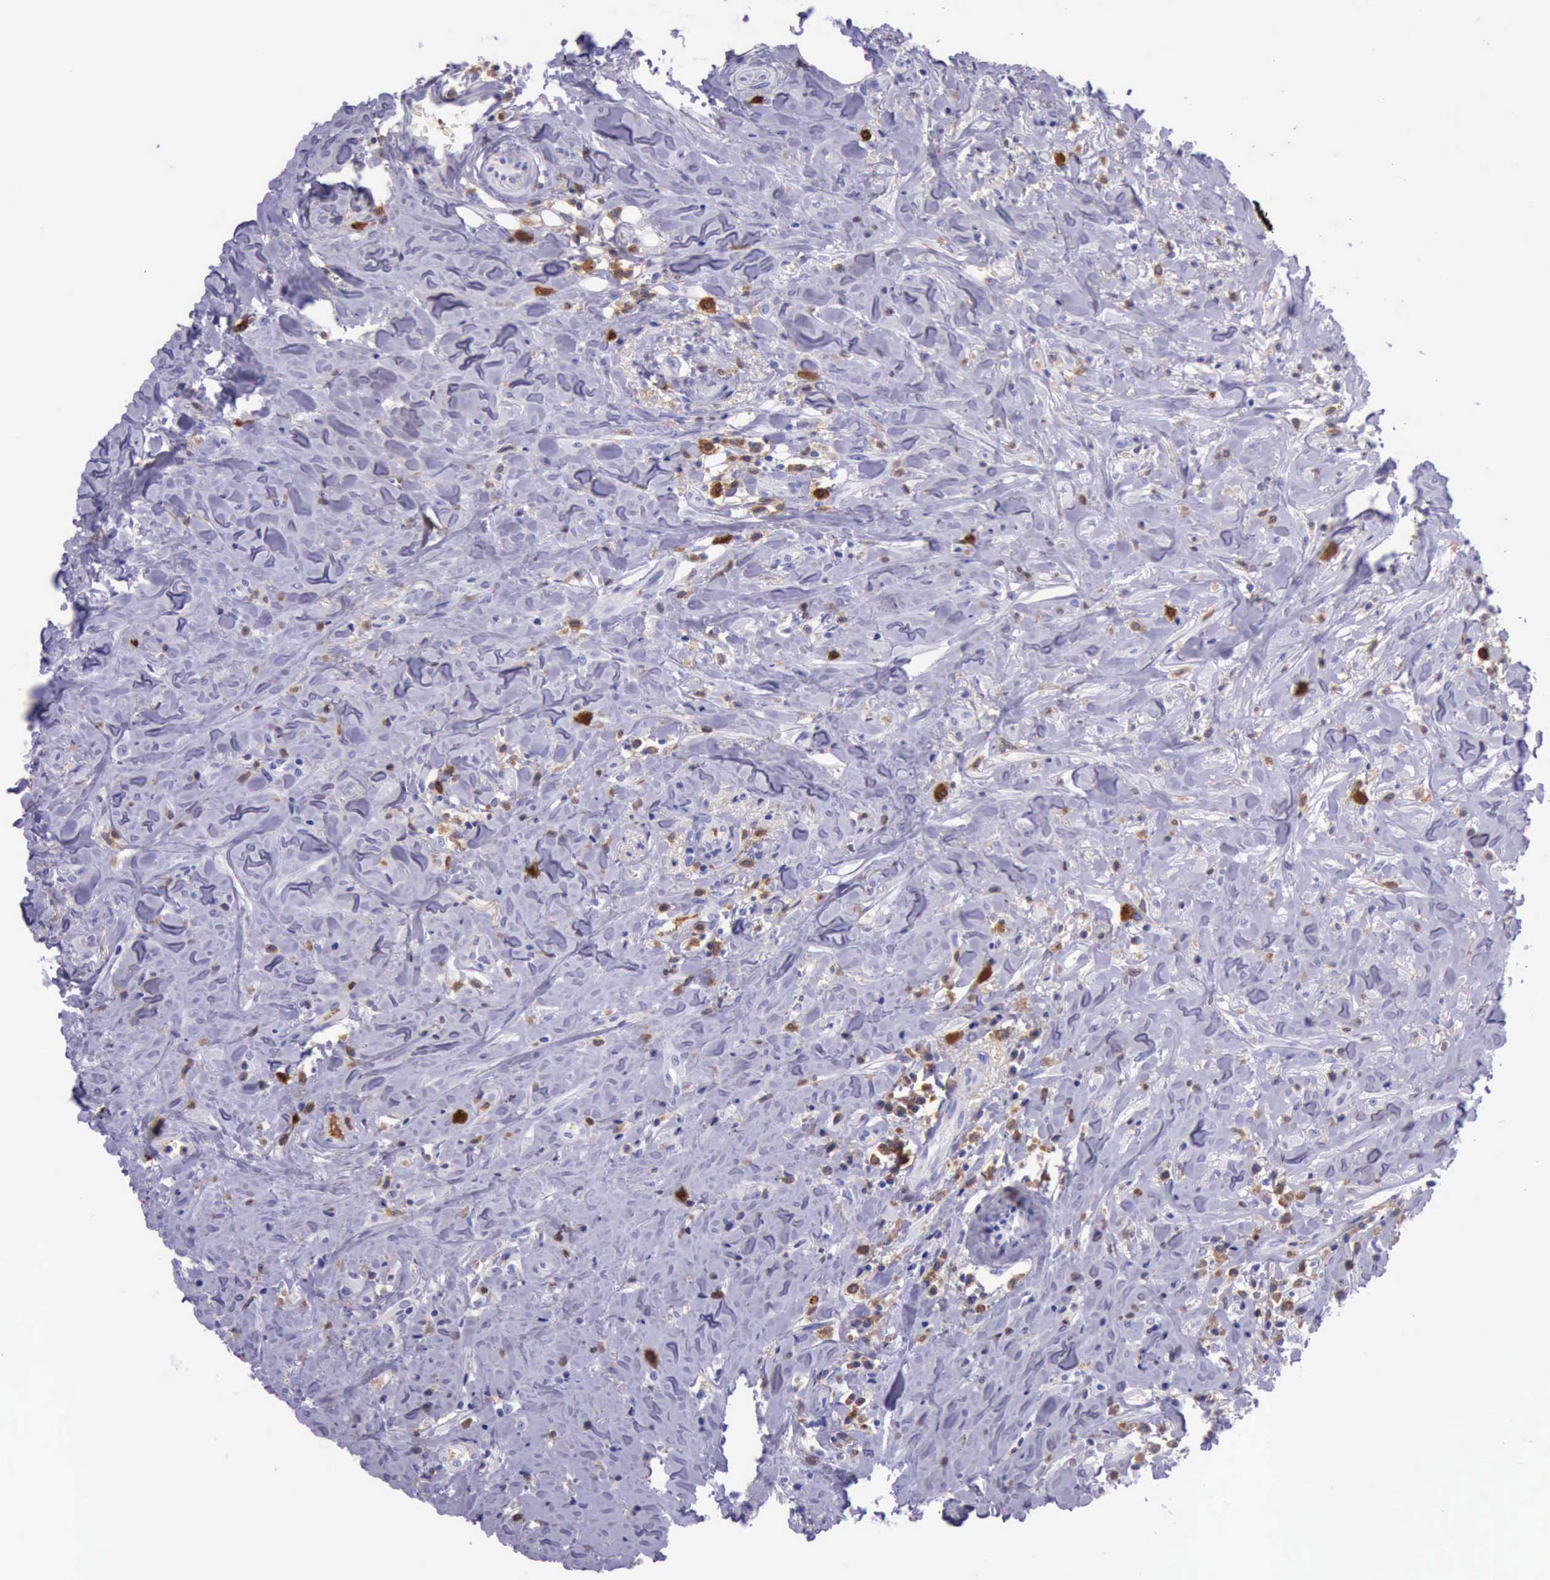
{"staining": {"intensity": "negative", "quantity": "none", "location": "none"}, "tissue": "head and neck cancer", "cell_type": "Tumor cells", "image_type": "cancer", "snomed": [{"axis": "morphology", "description": "Squamous cell carcinoma, NOS"}, {"axis": "topography", "description": "Oral tissue"}, {"axis": "topography", "description": "Head-Neck"}], "caption": "An IHC photomicrograph of head and neck cancer is shown. There is no staining in tumor cells of head and neck cancer.", "gene": "BTK", "patient": {"sex": "female", "age": 82}}